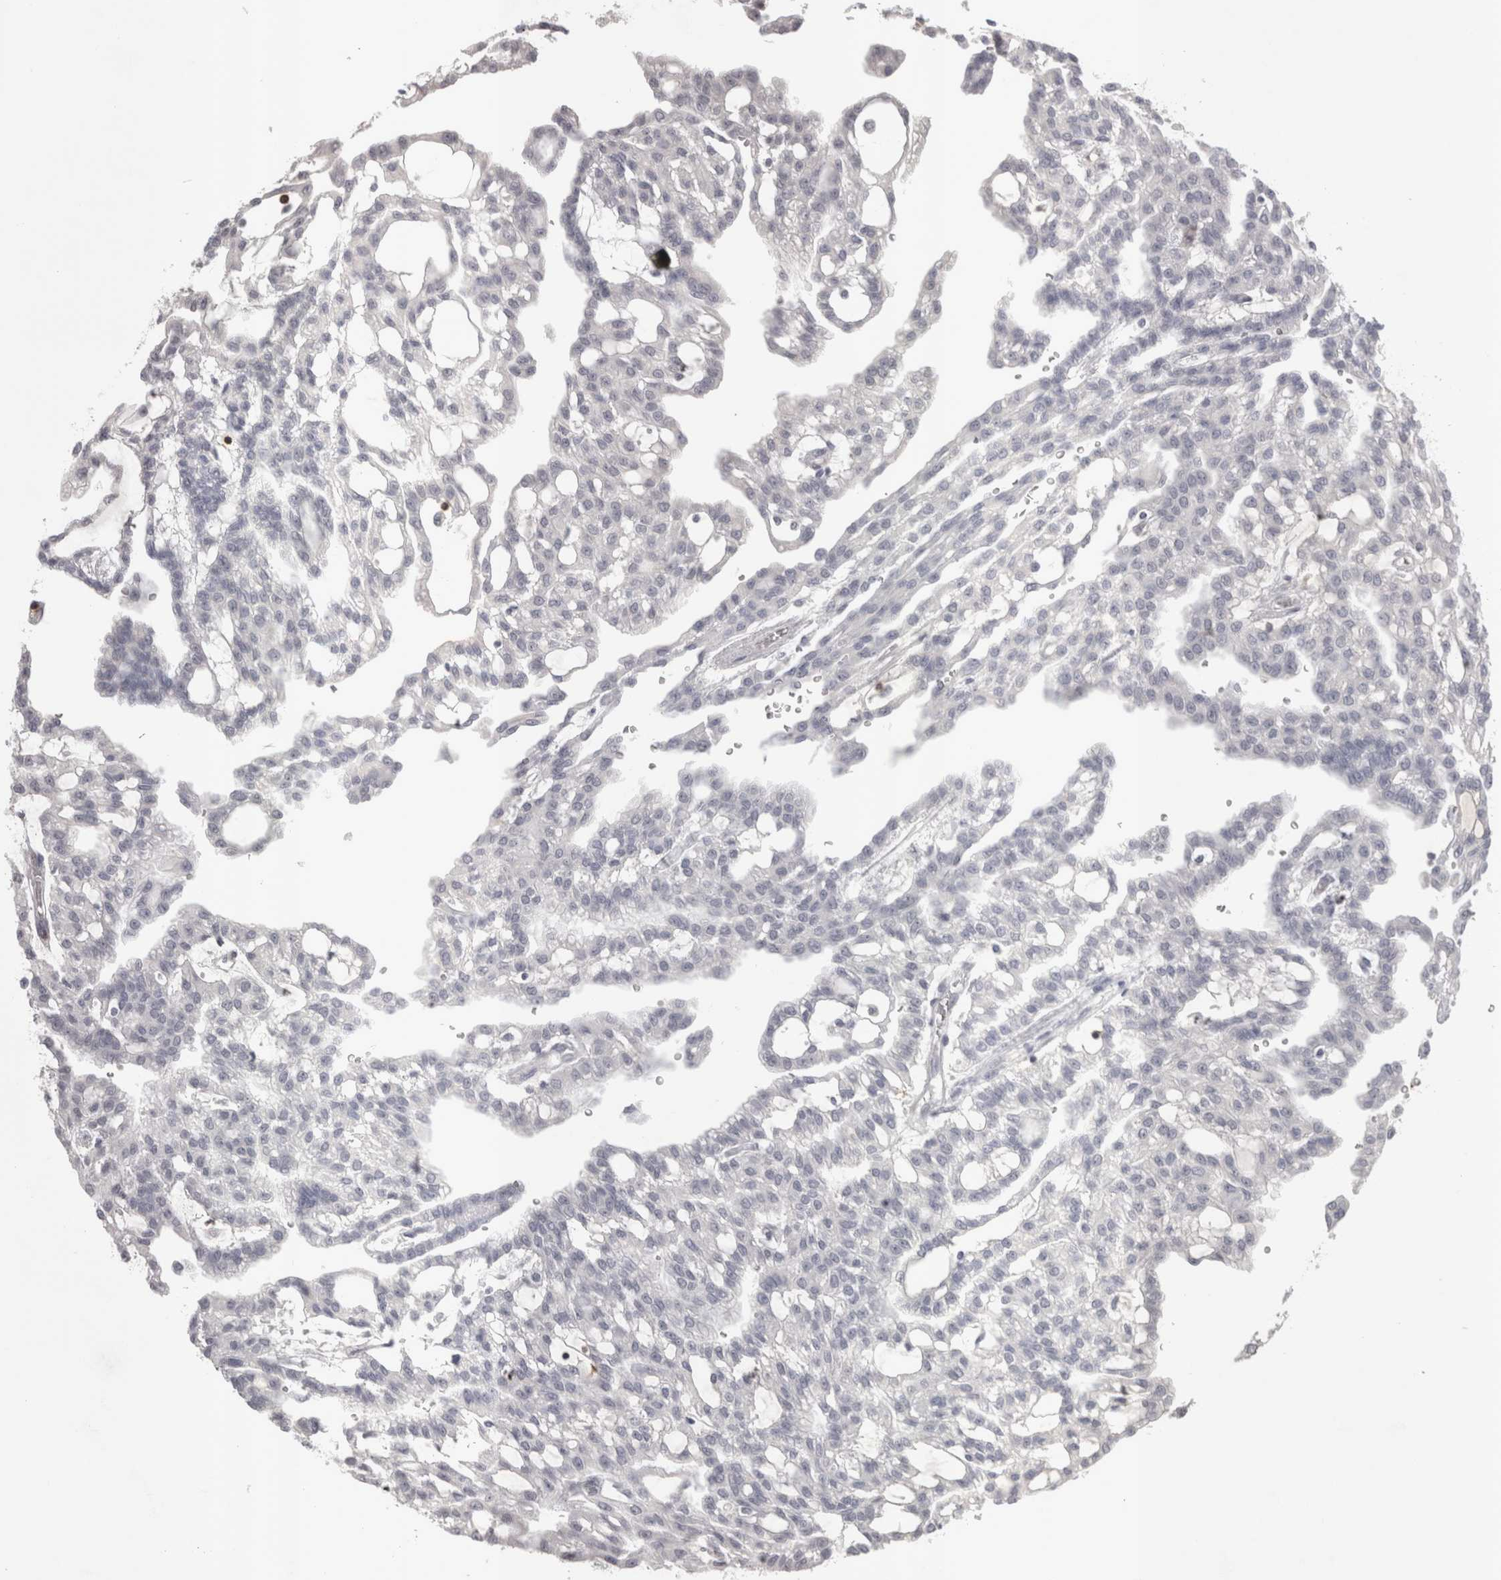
{"staining": {"intensity": "negative", "quantity": "none", "location": "none"}, "tissue": "renal cancer", "cell_type": "Tumor cells", "image_type": "cancer", "snomed": [{"axis": "morphology", "description": "Adenocarcinoma, NOS"}, {"axis": "topography", "description": "Kidney"}], "caption": "IHC micrograph of neoplastic tissue: renal adenocarcinoma stained with DAB (3,3'-diaminobenzidine) reveals no significant protein expression in tumor cells.", "gene": "SKAP1", "patient": {"sex": "male", "age": 63}}